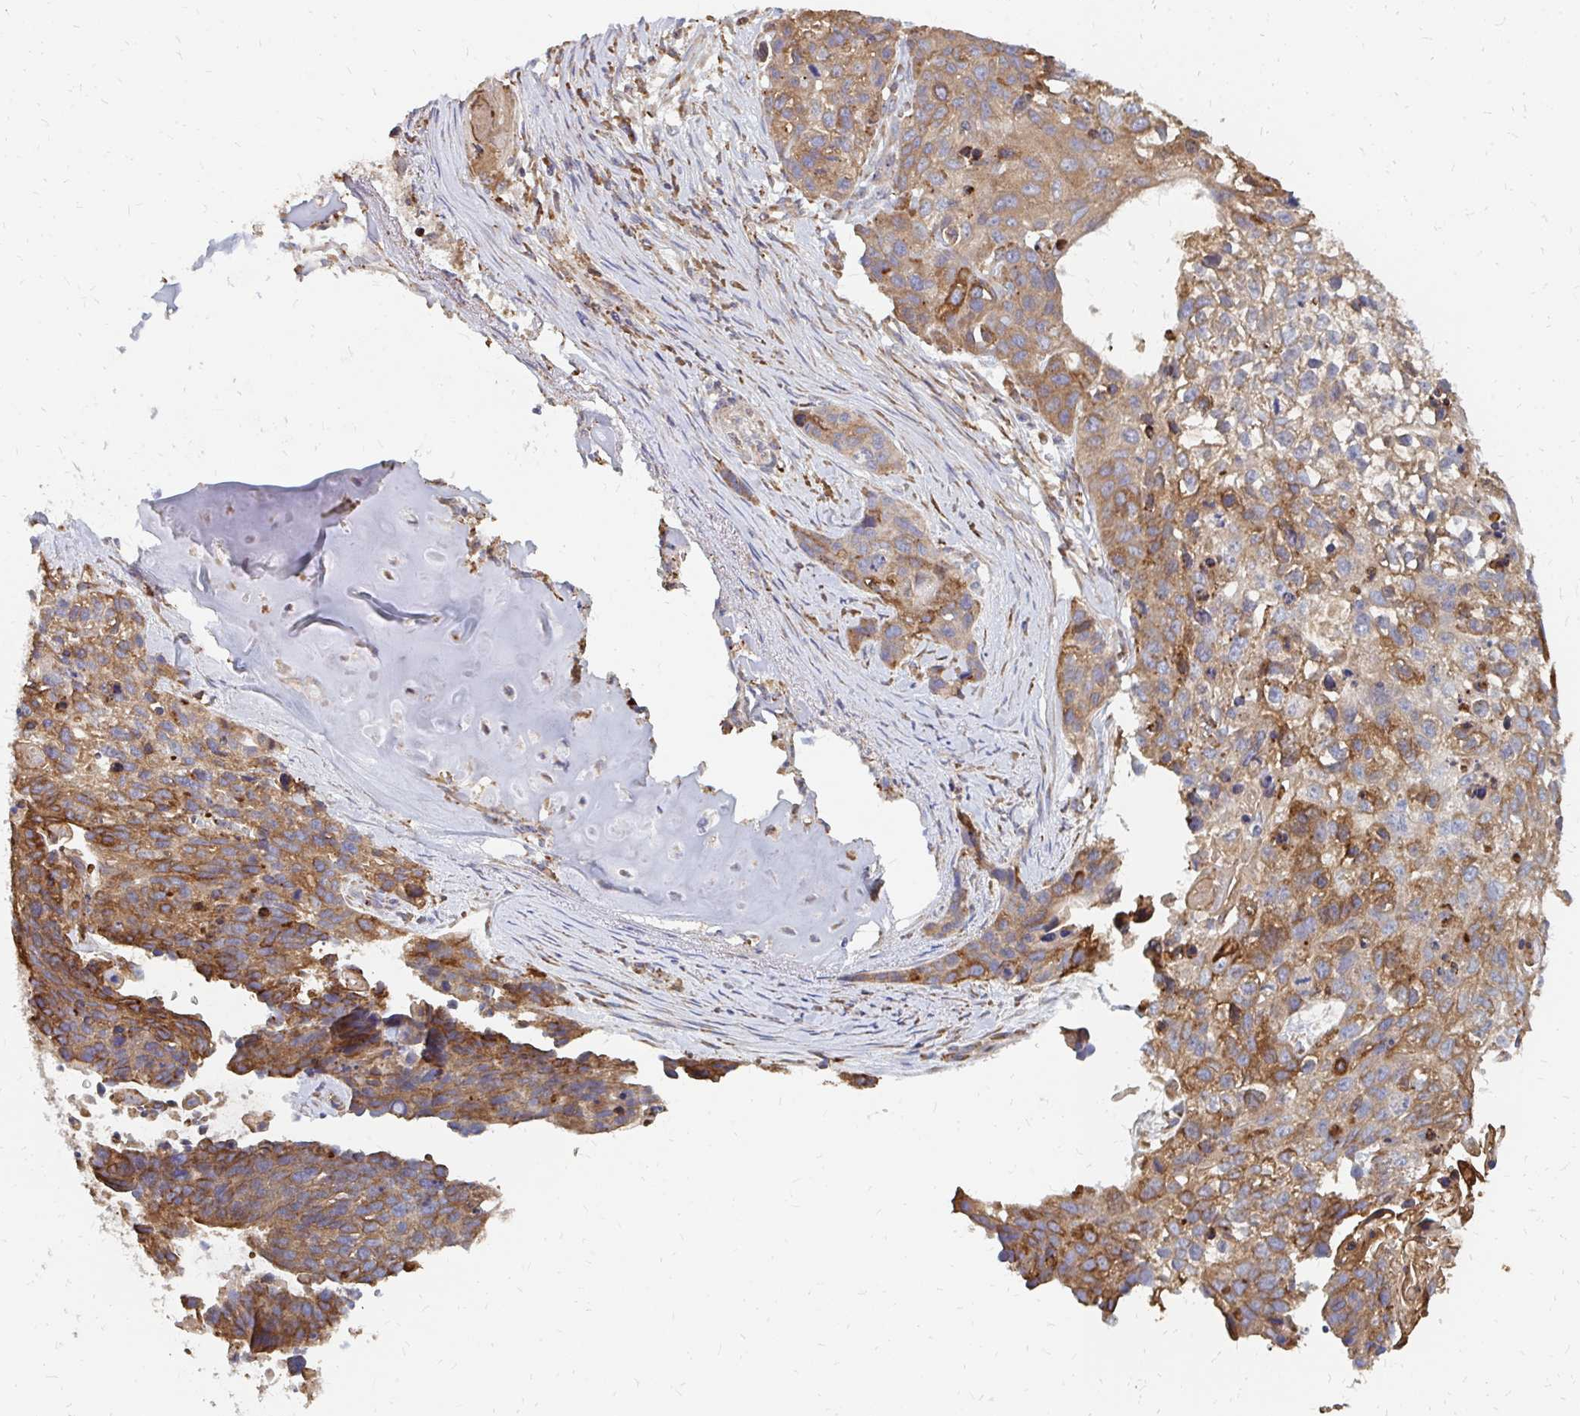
{"staining": {"intensity": "moderate", "quantity": "25%-75%", "location": "cytoplasmic/membranous"}, "tissue": "lung cancer", "cell_type": "Tumor cells", "image_type": "cancer", "snomed": [{"axis": "morphology", "description": "Squamous cell carcinoma, NOS"}, {"axis": "topography", "description": "Lung"}], "caption": "Lung cancer (squamous cell carcinoma) stained for a protein displays moderate cytoplasmic/membranous positivity in tumor cells.", "gene": "PPP1R13L", "patient": {"sex": "male", "age": 74}}